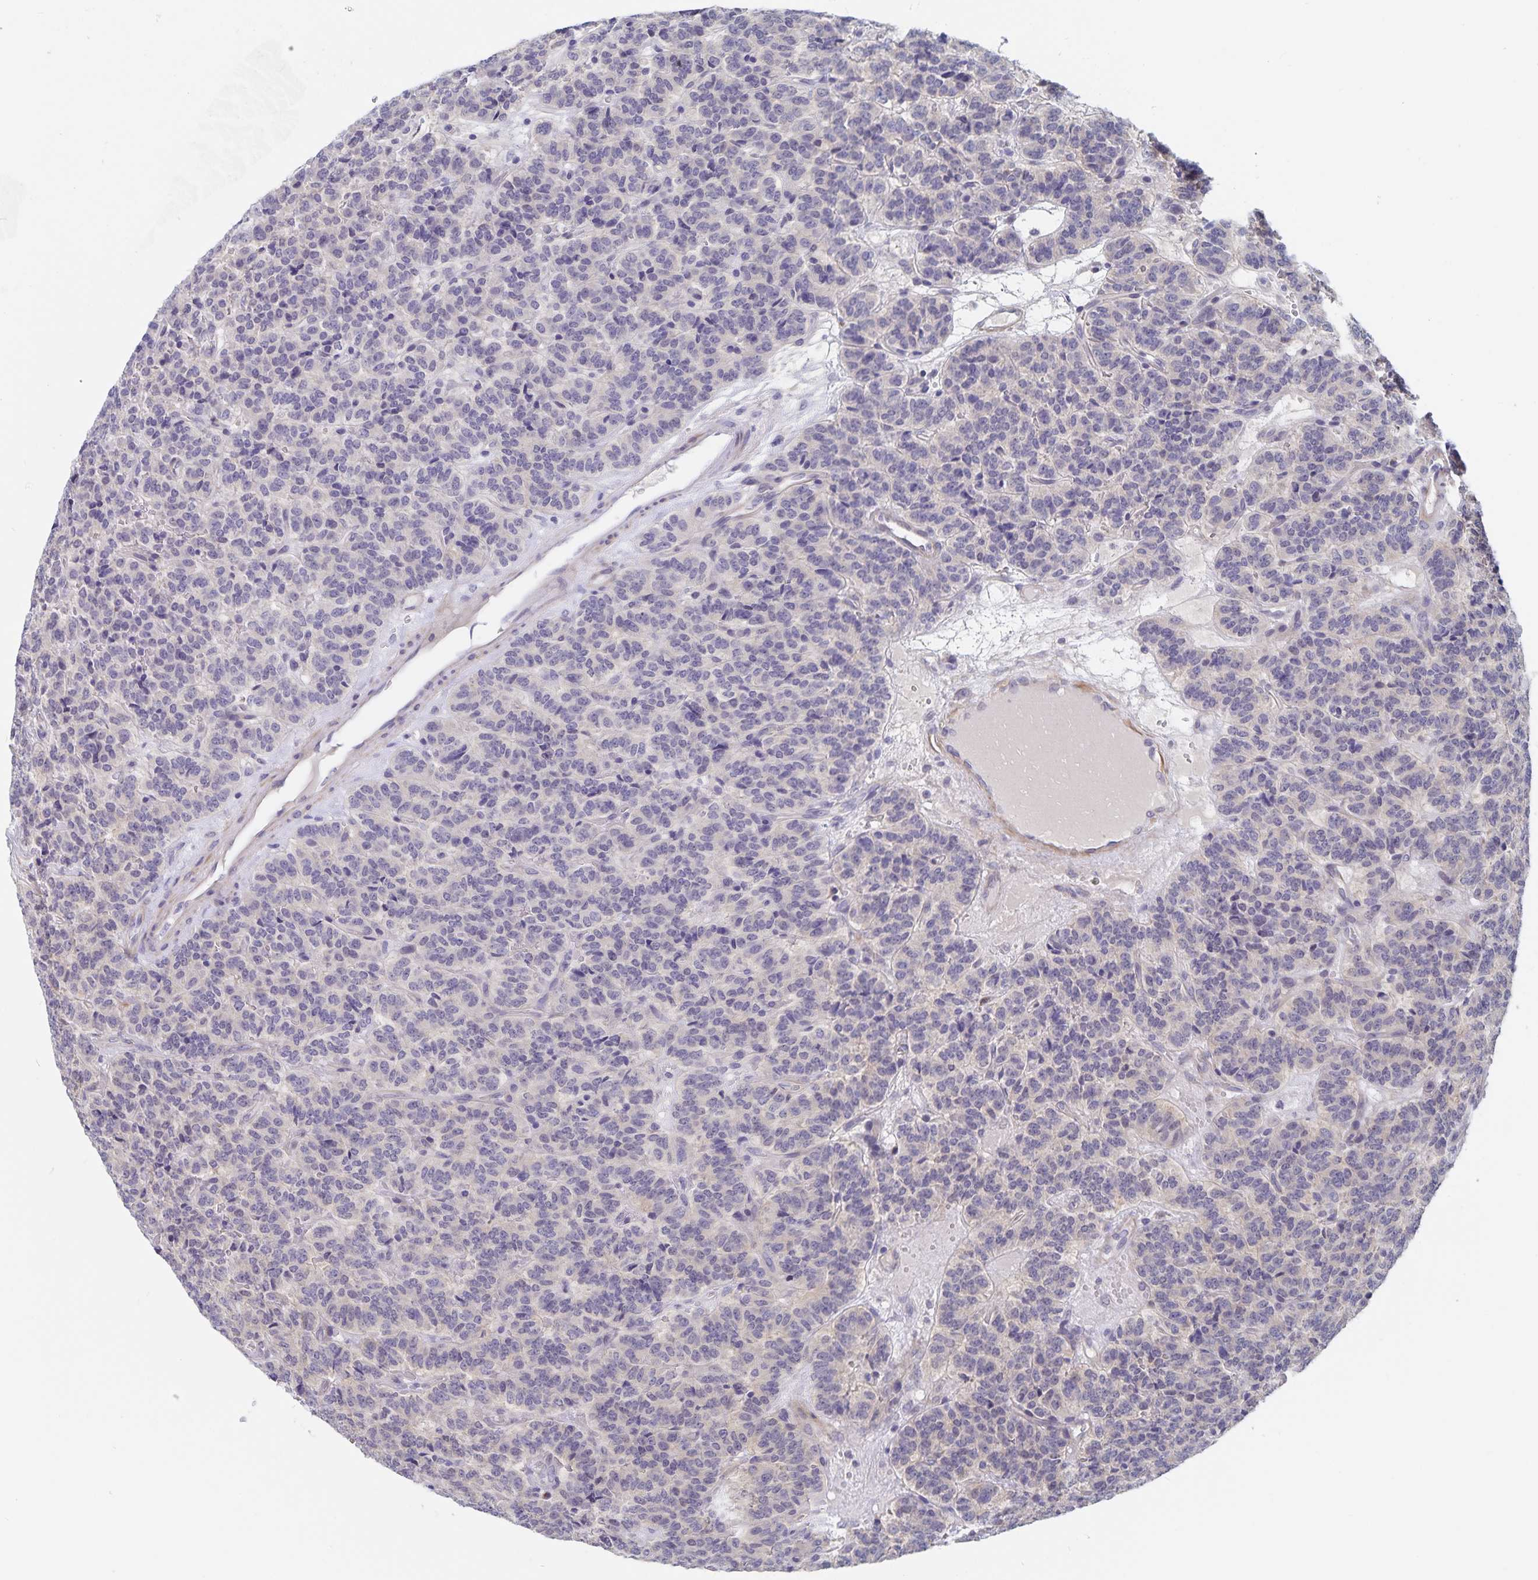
{"staining": {"intensity": "negative", "quantity": "none", "location": "none"}, "tissue": "carcinoid", "cell_type": "Tumor cells", "image_type": "cancer", "snomed": [{"axis": "morphology", "description": "Carcinoid, malignant, NOS"}, {"axis": "topography", "description": "Pancreas"}], "caption": "IHC of human carcinoid exhibits no positivity in tumor cells.", "gene": "BAG6", "patient": {"sex": "male", "age": 36}}